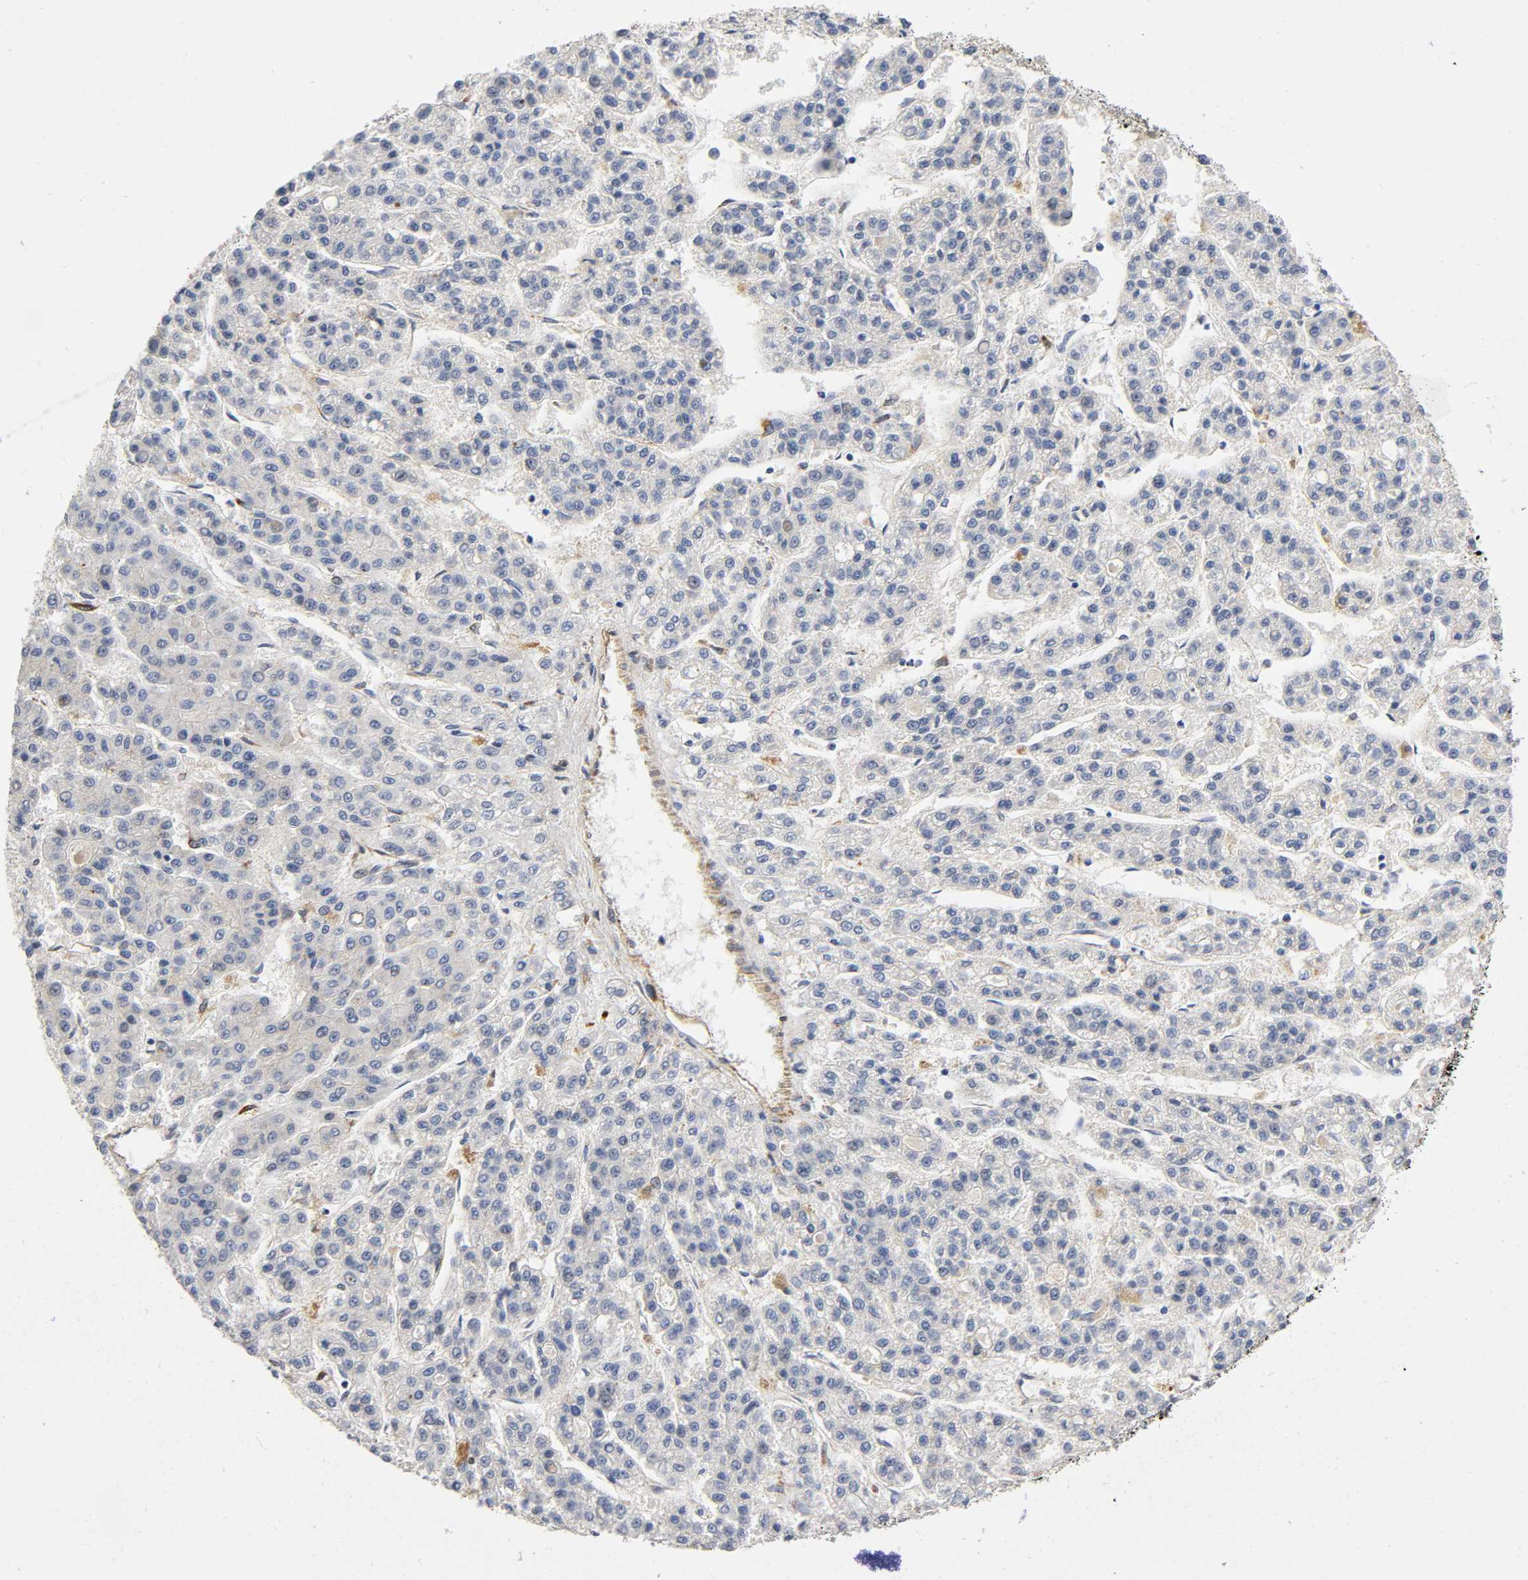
{"staining": {"intensity": "moderate", "quantity": ">75%", "location": "cytoplasmic/membranous"}, "tissue": "liver cancer", "cell_type": "Tumor cells", "image_type": "cancer", "snomed": [{"axis": "morphology", "description": "Carcinoma, Hepatocellular, NOS"}, {"axis": "topography", "description": "Liver"}], "caption": "A micrograph of human liver cancer (hepatocellular carcinoma) stained for a protein displays moderate cytoplasmic/membranous brown staining in tumor cells.", "gene": "SOS2", "patient": {"sex": "male", "age": 70}}